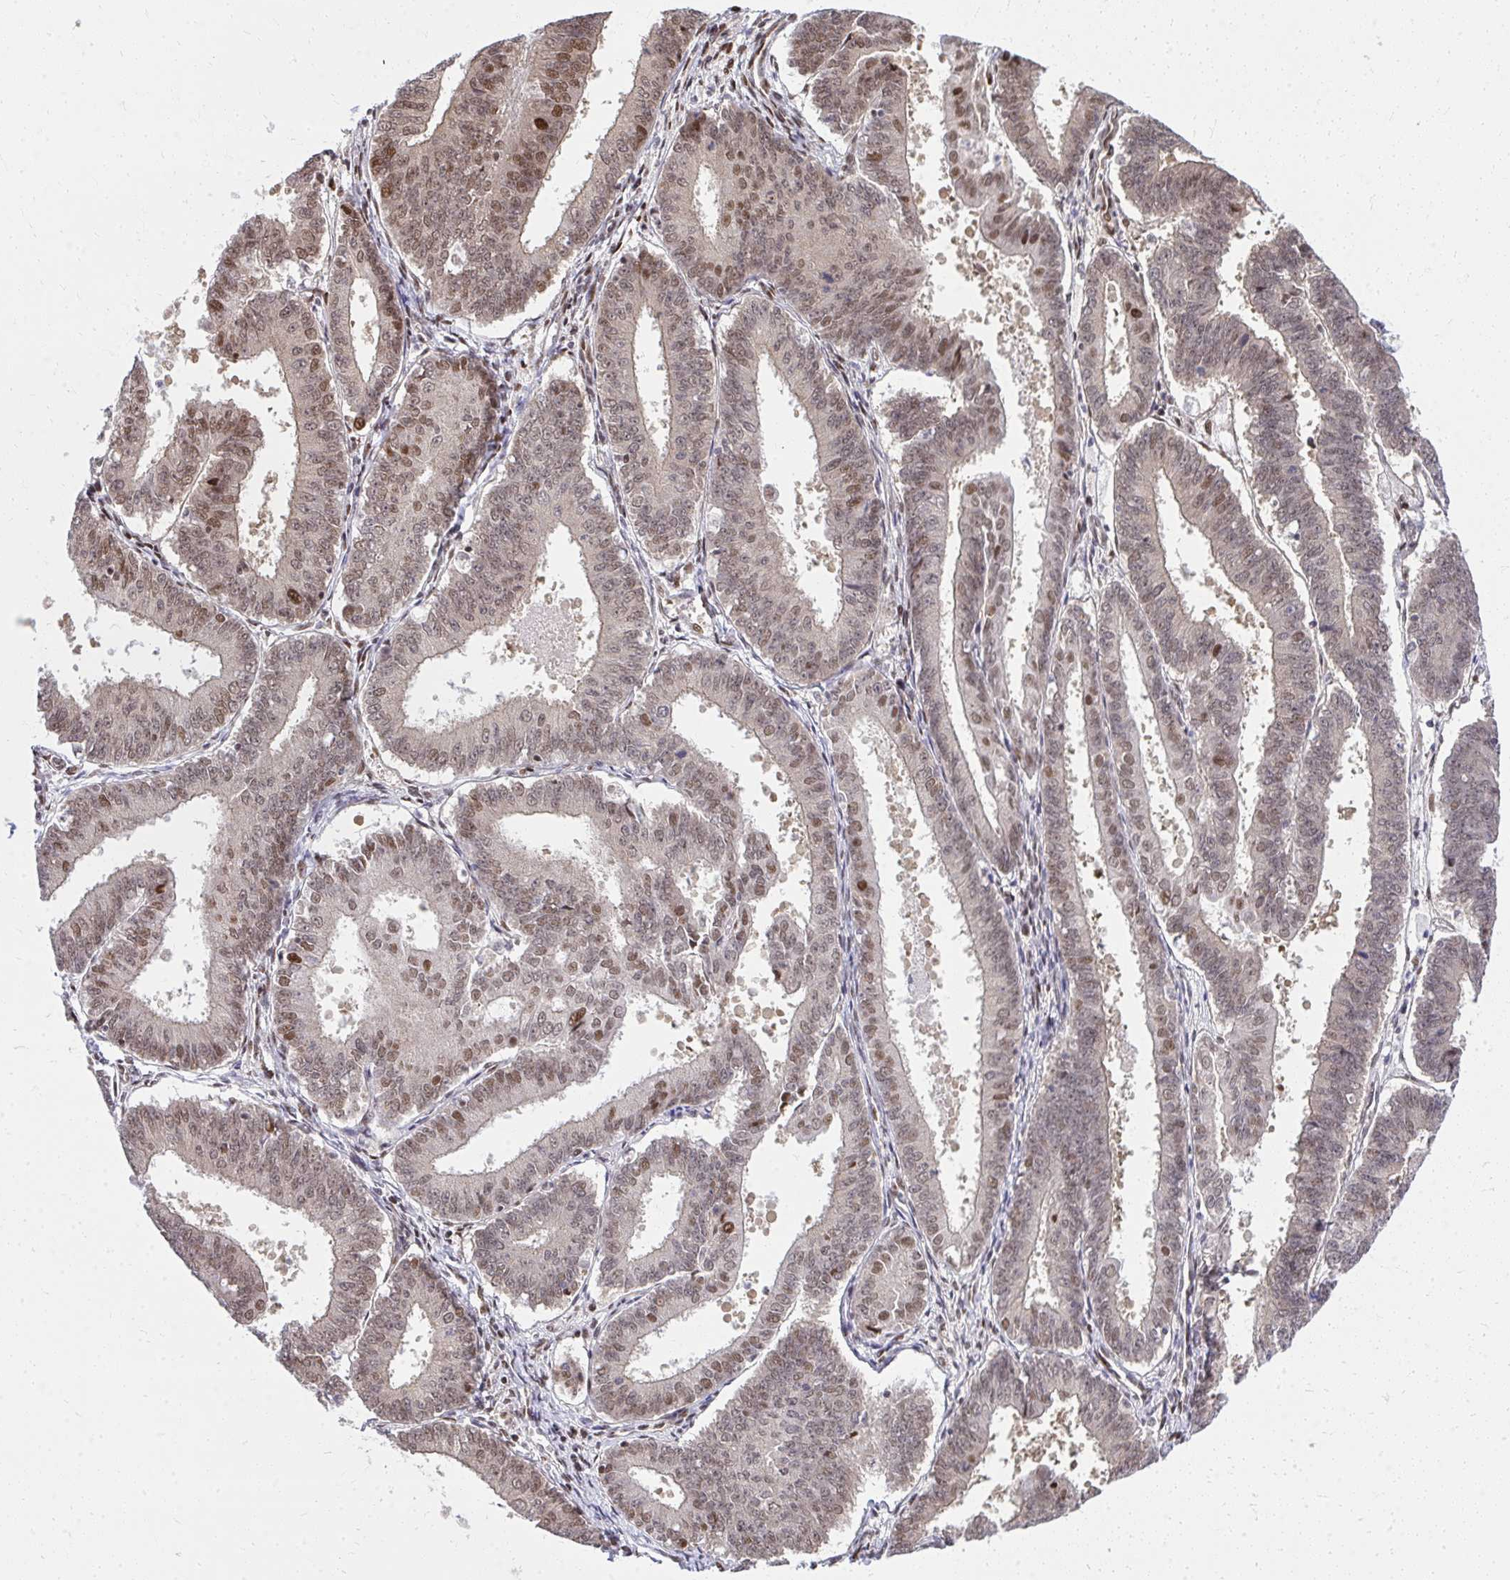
{"staining": {"intensity": "moderate", "quantity": "25%-75%", "location": "nuclear"}, "tissue": "endometrial cancer", "cell_type": "Tumor cells", "image_type": "cancer", "snomed": [{"axis": "morphology", "description": "Adenocarcinoma, NOS"}, {"axis": "topography", "description": "Endometrium"}], "caption": "Protein expression analysis of endometrial adenocarcinoma reveals moderate nuclear staining in approximately 25%-75% of tumor cells.", "gene": "PIGY", "patient": {"sex": "female", "age": 73}}